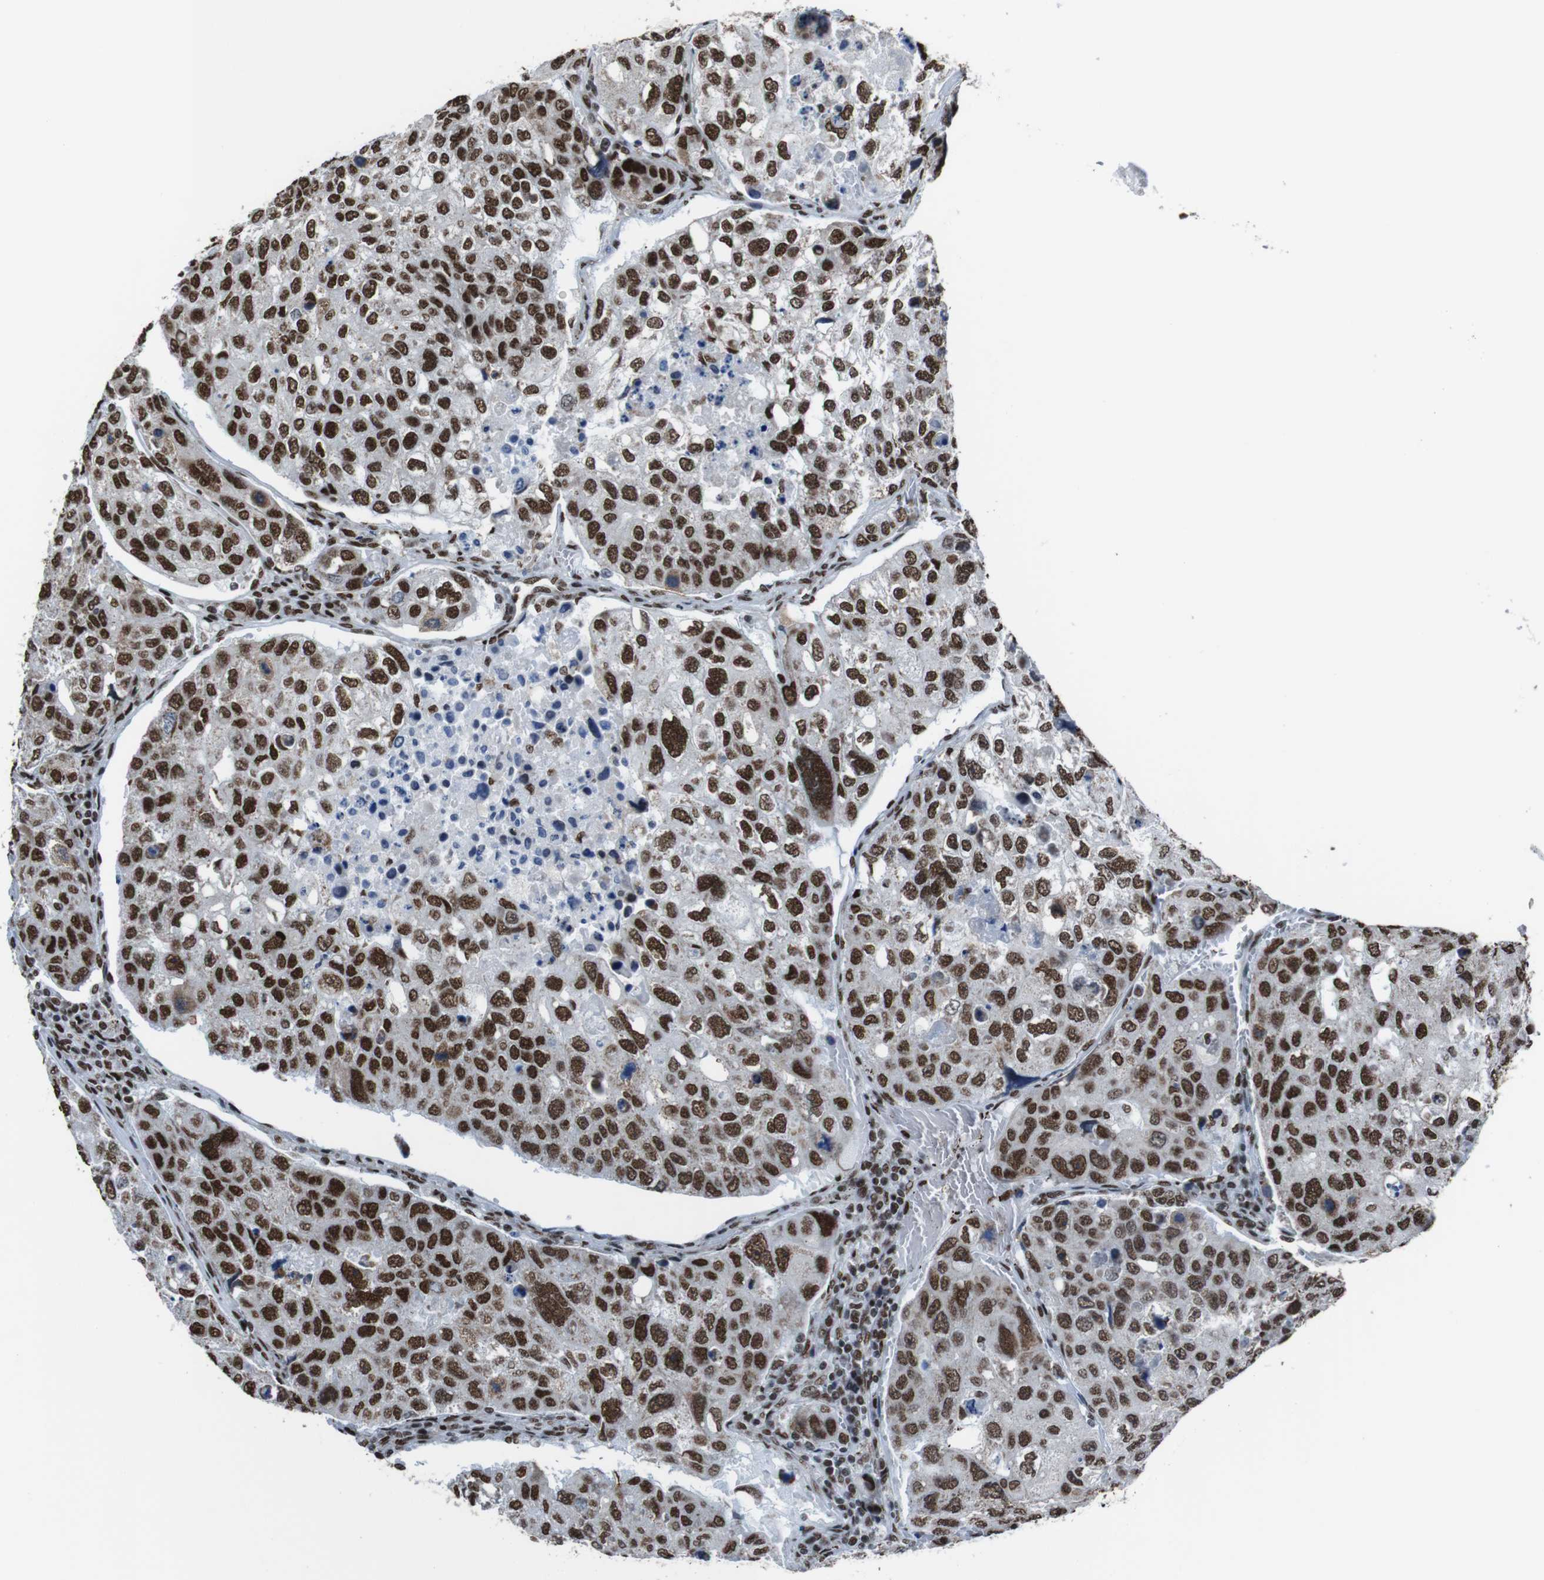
{"staining": {"intensity": "strong", "quantity": ">75%", "location": "nuclear"}, "tissue": "urothelial cancer", "cell_type": "Tumor cells", "image_type": "cancer", "snomed": [{"axis": "morphology", "description": "Urothelial carcinoma, High grade"}, {"axis": "topography", "description": "Lymph node"}, {"axis": "topography", "description": "Urinary bladder"}], "caption": "Immunohistochemical staining of high-grade urothelial carcinoma exhibits strong nuclear protein staining in approximately >75% of tumor cells.", "gene": "ROMO1", "patient": {"sex": "male", "age": 51}}